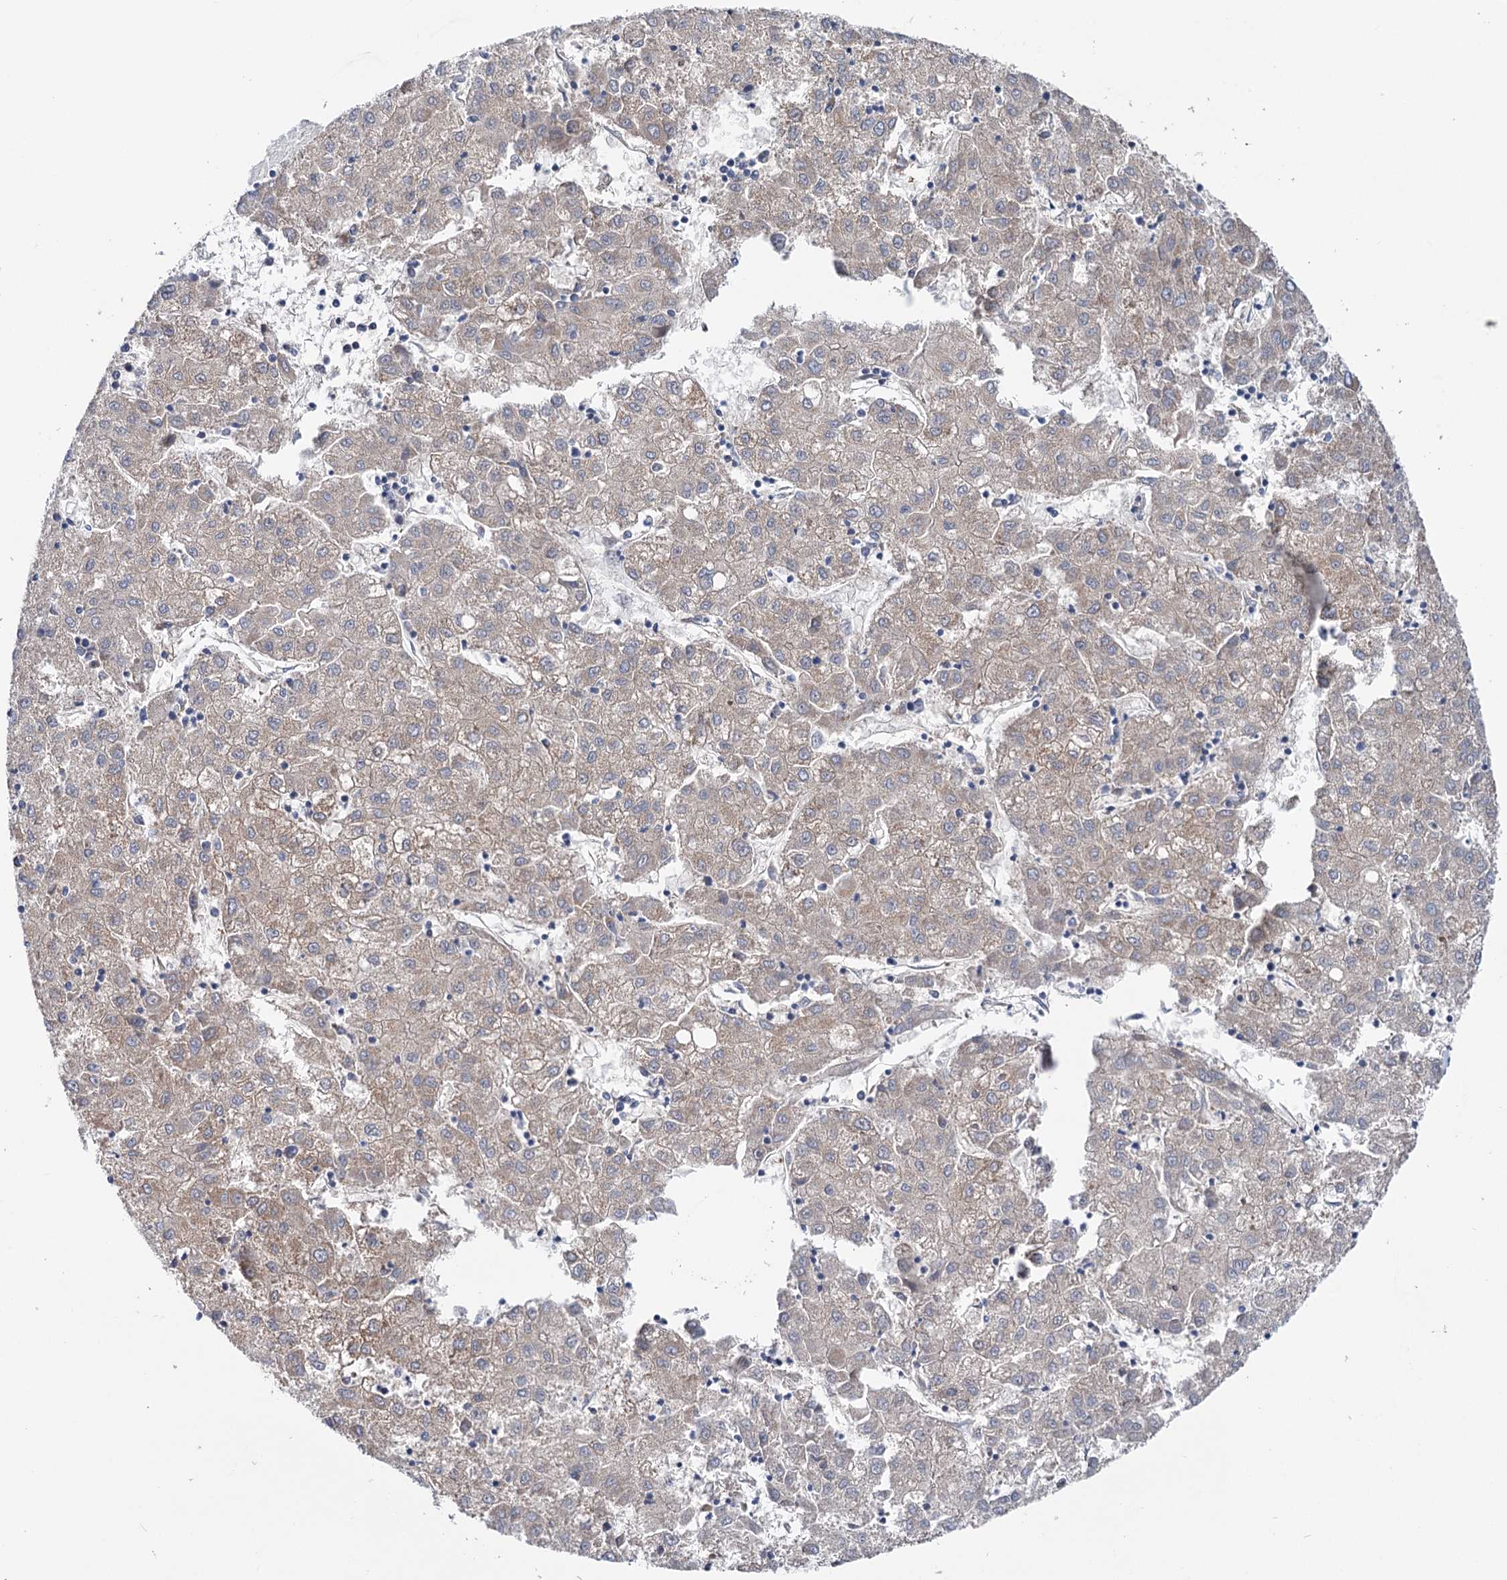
{"staining": {"intensity": "weak", "quantity": "<25%", "location": "cytoplasmic/membranous"}, "tissue": "liver cancer", "cell_type": "Tumor cells", "image_type": "cancer", "snomed": [{"axis": "morphology", "description": "Carcinoma, Hepatocellular, NOS"}, {"axis": "topography", "description": "Liver"}], "caption": "The micrograph demonstrates no significant staining in tumor cells of liver hepatocellular carcinoma.", "gene": "SUCLA2", "patient": {"sex": "male", "age": 72}}